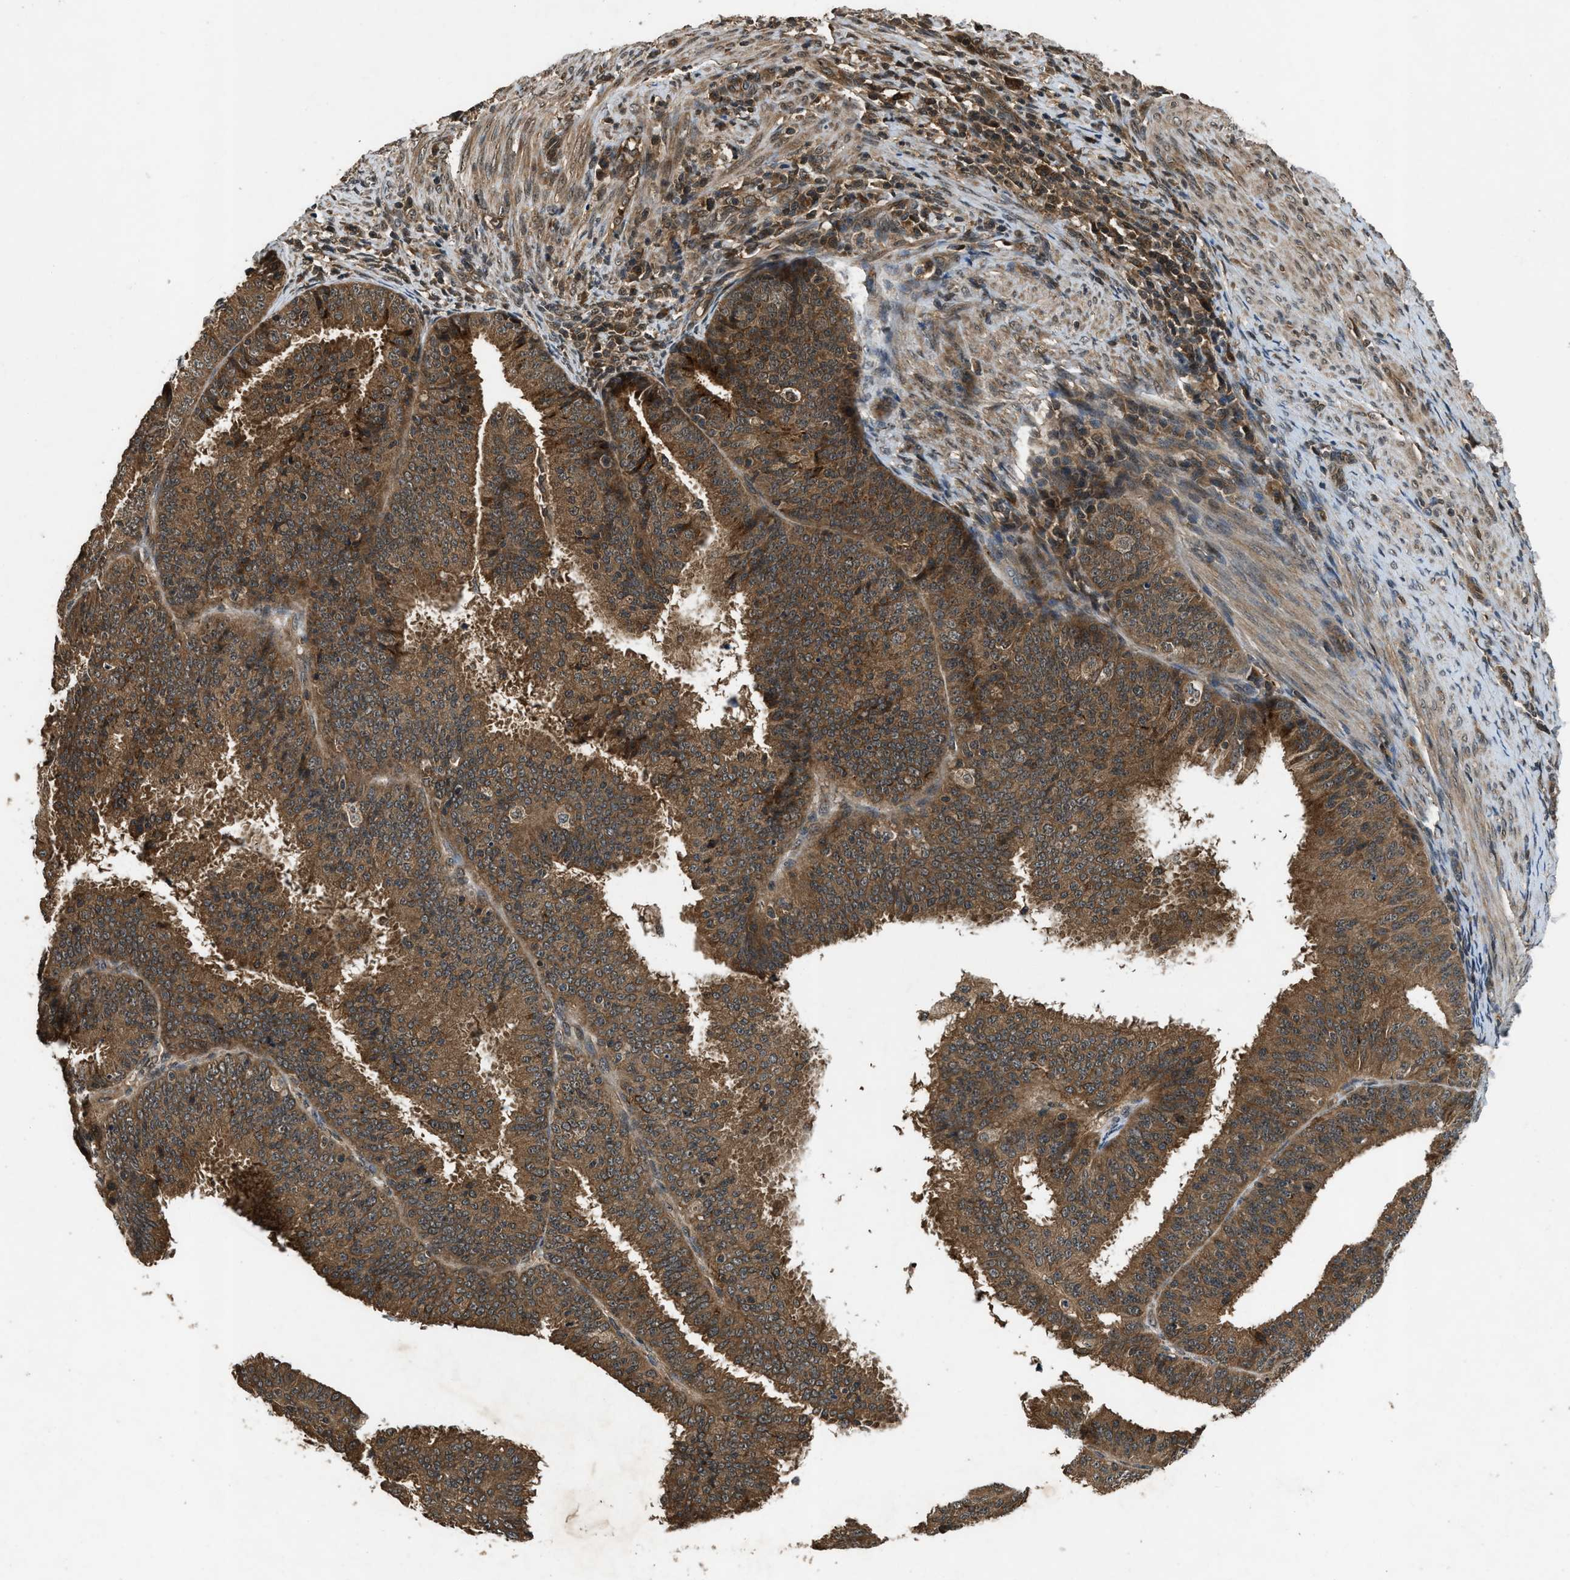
{"staining": {"intensity": "moderate", "quantity": ">75%", "location": "cytoplasmic/membranous"}, "tissue": "endometrial cancer", "cell_type": "Tumor cells", "image_type": "cancer", "snomed": [{"axis": "morphology", "description": "Adenocarcinoma, NOS"}, {"axis": "topography", "description": "Endometrium"}], "caption": "The image demonstrates a brown stain indicating the presence of a protein in the cytoplasmic/membranous of tumor cells in endometrial cancer (adenocarcinoma).", "gene": "RPS6KB1", "patient": {"sex": "female", "age": 70}}